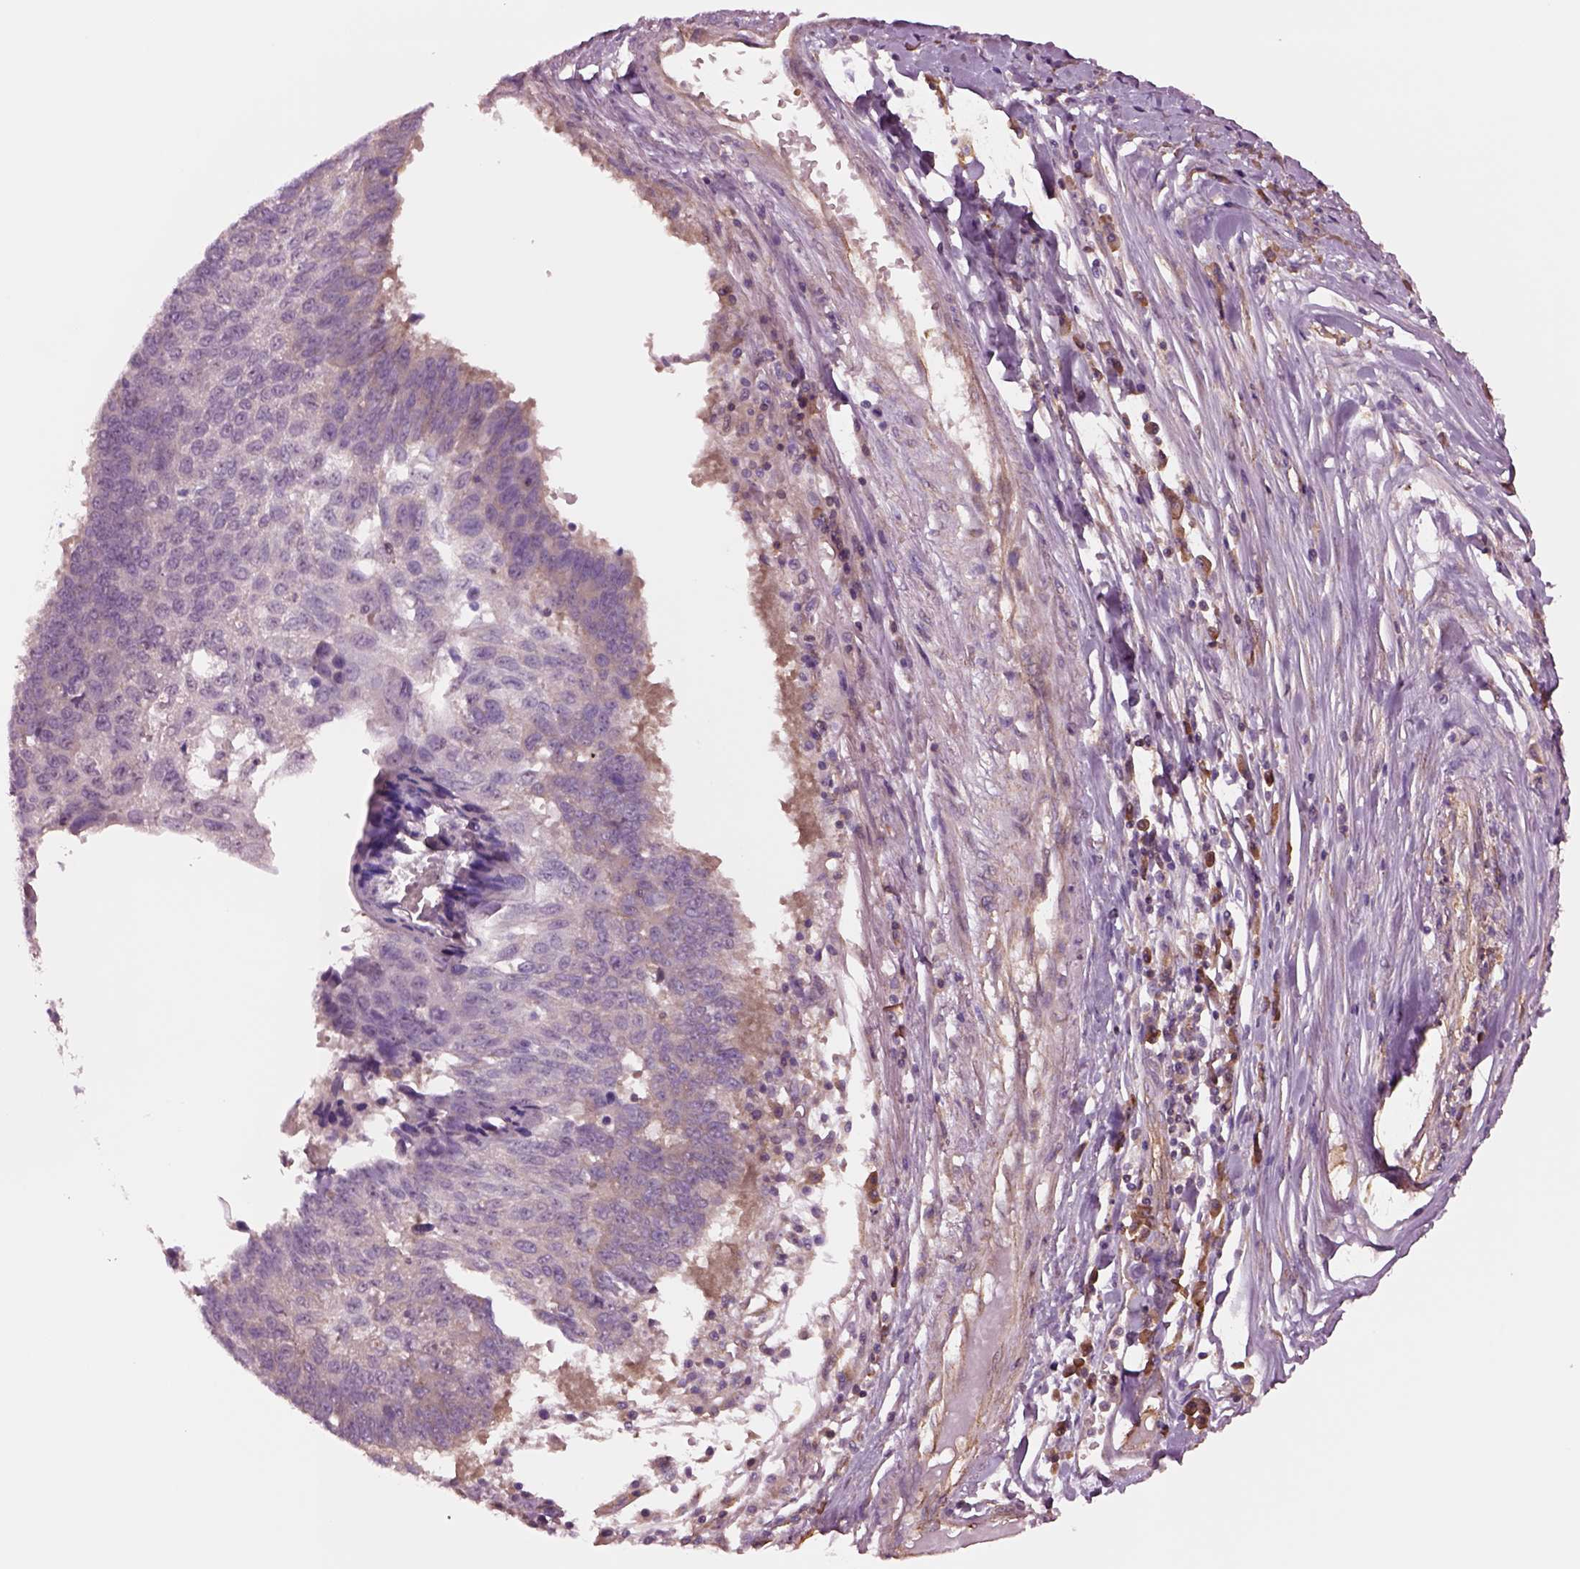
{"staining": {"intensity": "negative", "quantity": "none", "location": "none"}, "tissue": "lung cancer", "cell_type": "Tumor cells", "image_type": "cancer", "snomed": [{"axis": "morphology", "description": "Squamous cell carcinoma, NOS"}, {"axis": "topography", "description": "Lung"}], "caption": "Immunohistochemical staining of human squamous cell carcinoma (lung) exhibits no significant staining in tumor cells.", "gene": "HTR1B", "patient": {"sex": "male", "age": 73}}